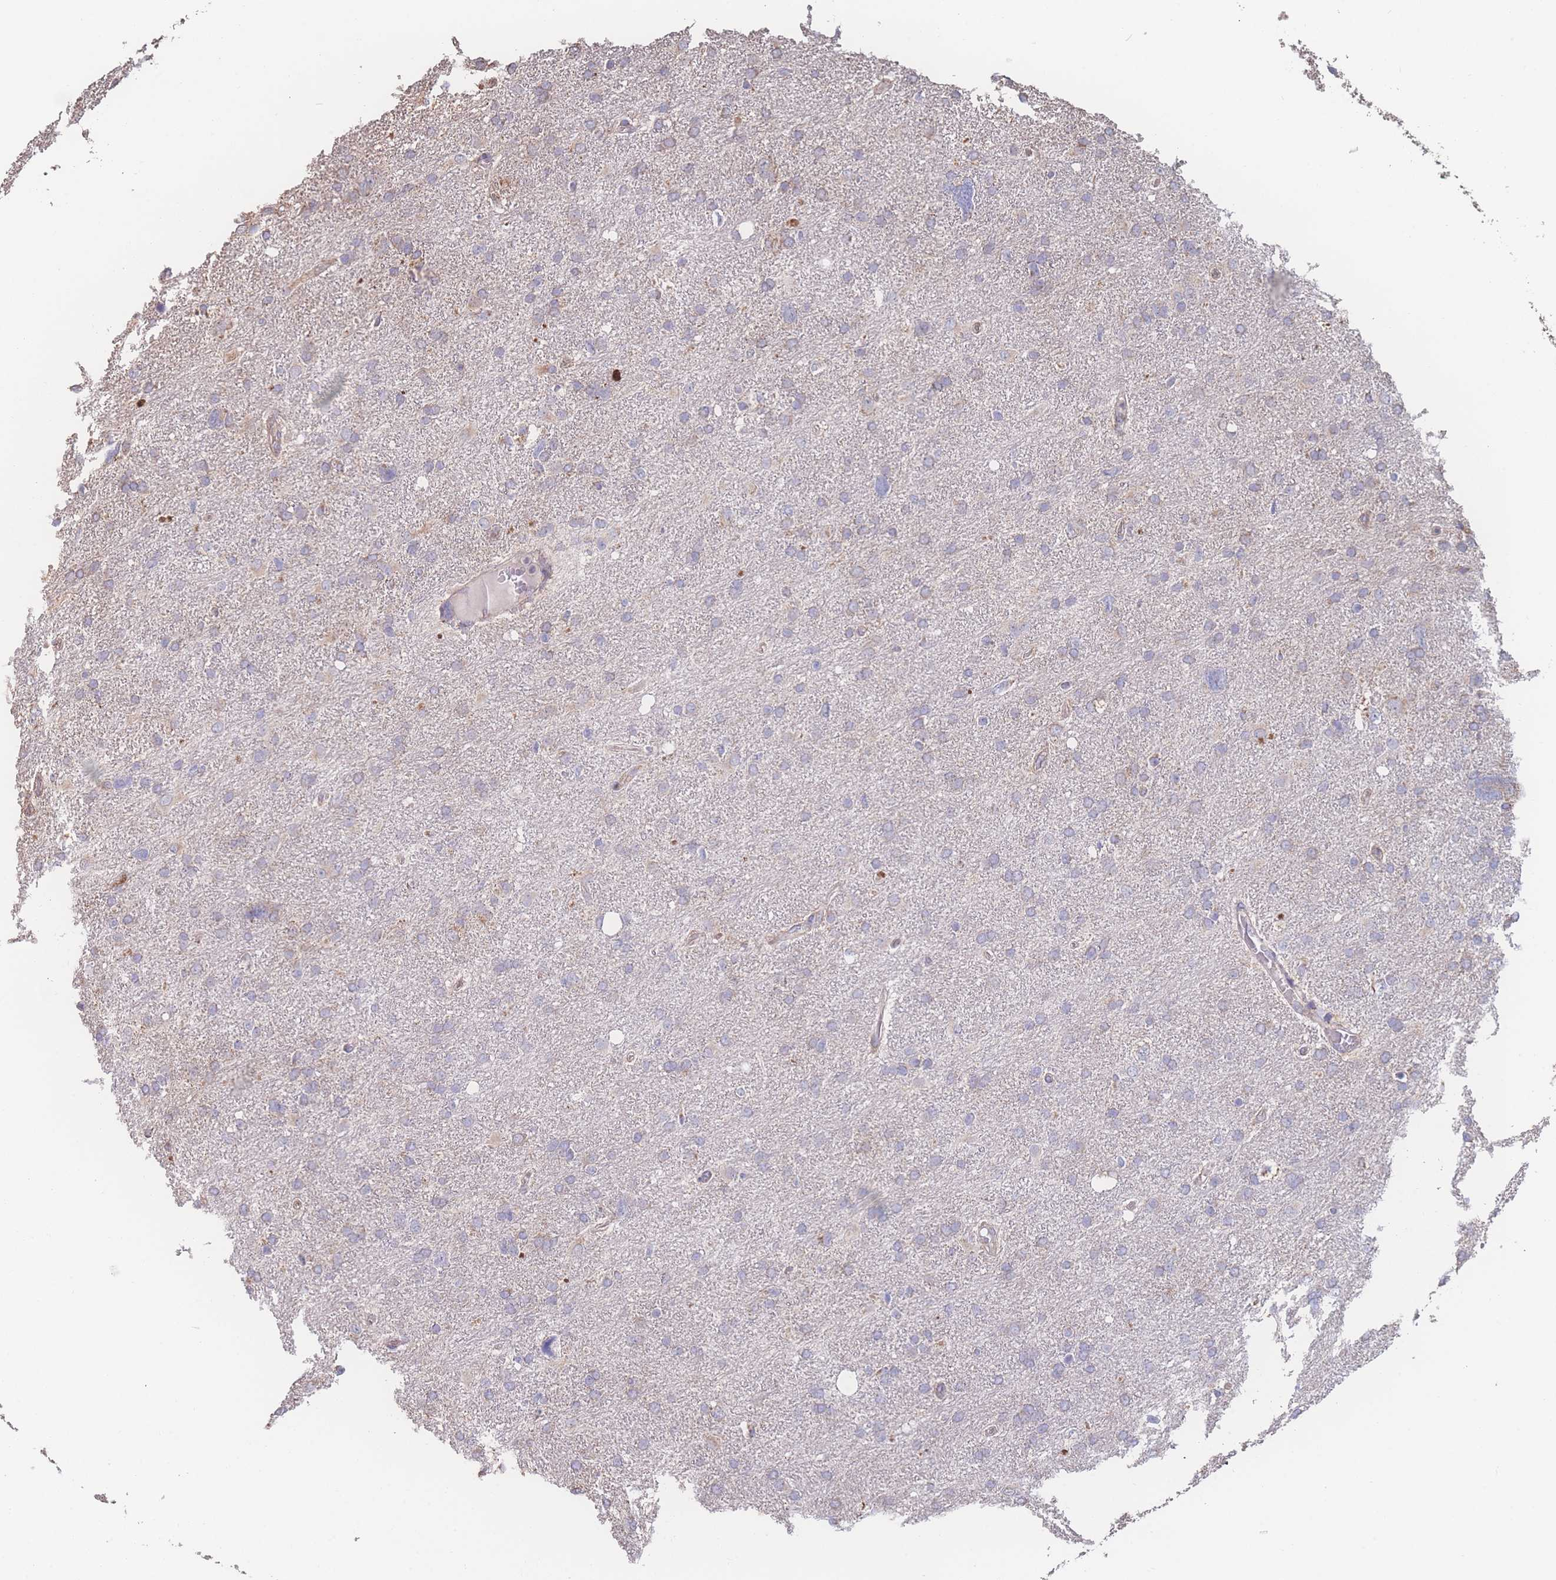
{"staining": {"intensity": "moderate", "quantity": "<25%", "location": "cytoplasmic/membranous"}, "tissue": "glioma", "cell_type": "Tumor cells", "image_type": "cancer", "snomed": [{"axis": "morphology", "description": "Glioma, malignant, High grade"}, {"axis": "topography", "description": "Brain"}], "caption": "Immunohistochemistry (DAB) staining of malignant glioma (high-grade) reveals moderate cytoplasmic/membranous protein positivity in about <25% of tumor cells.", "gene": "SGSM3", "patient": {"sex": "male", "age": 61}}